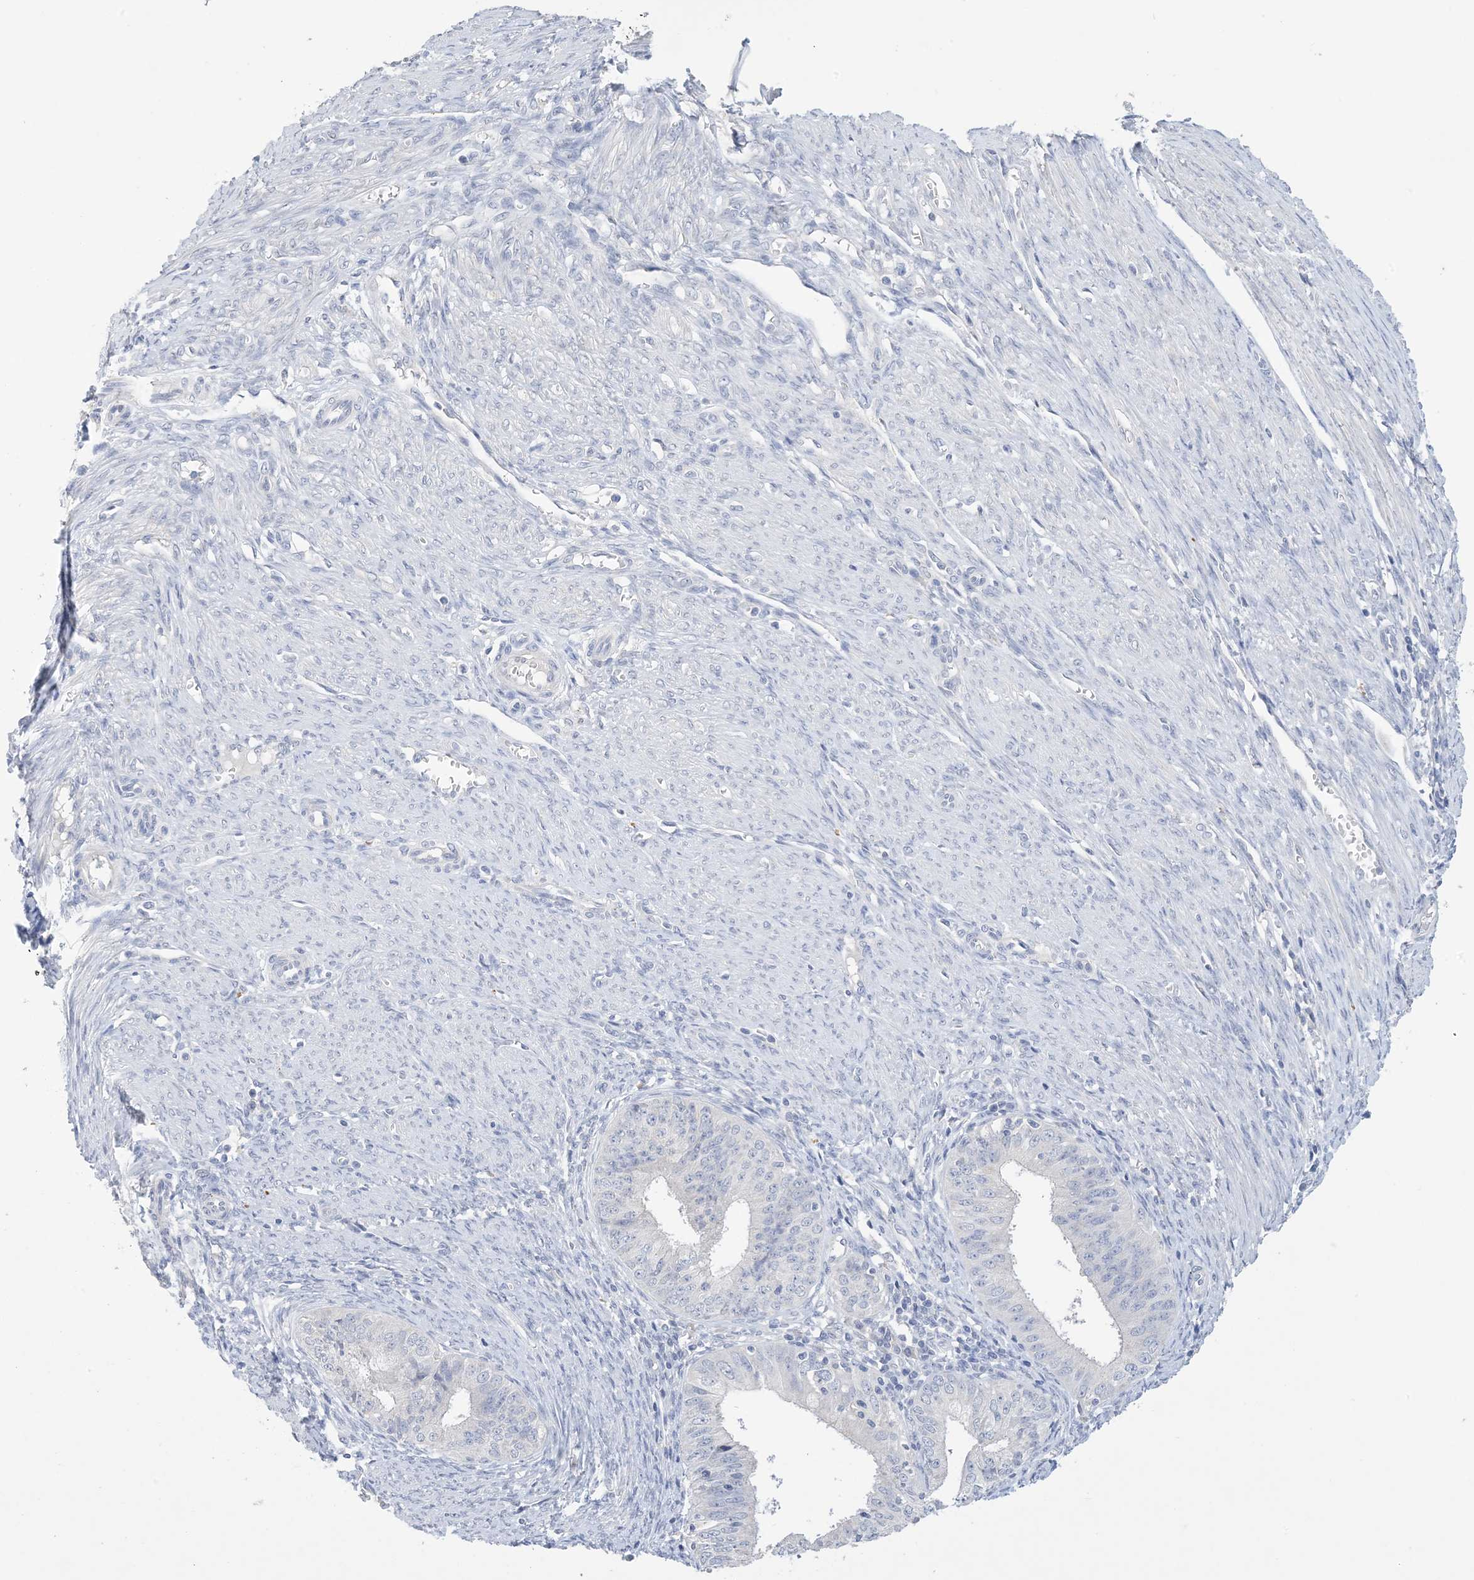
{"staining": {"intensity": "negative", "quantity": "none", "location": "none"}, "tissue": "endometrial cancer", "cell_type": "Tumor cells", "image_type": "cancer", "snomed": [{"axis": "morphology", "description": "Adenocarcinoma, NOS"}, {"axis": "topography", "description": "Endometrium"}], "caption": "The IHC micrograph has no significant positivity in tumor cells of adenocarcinoma (endometrial) tissue.", "gene": "DSC3", "patient": {"sex": "female", "age": 51}}